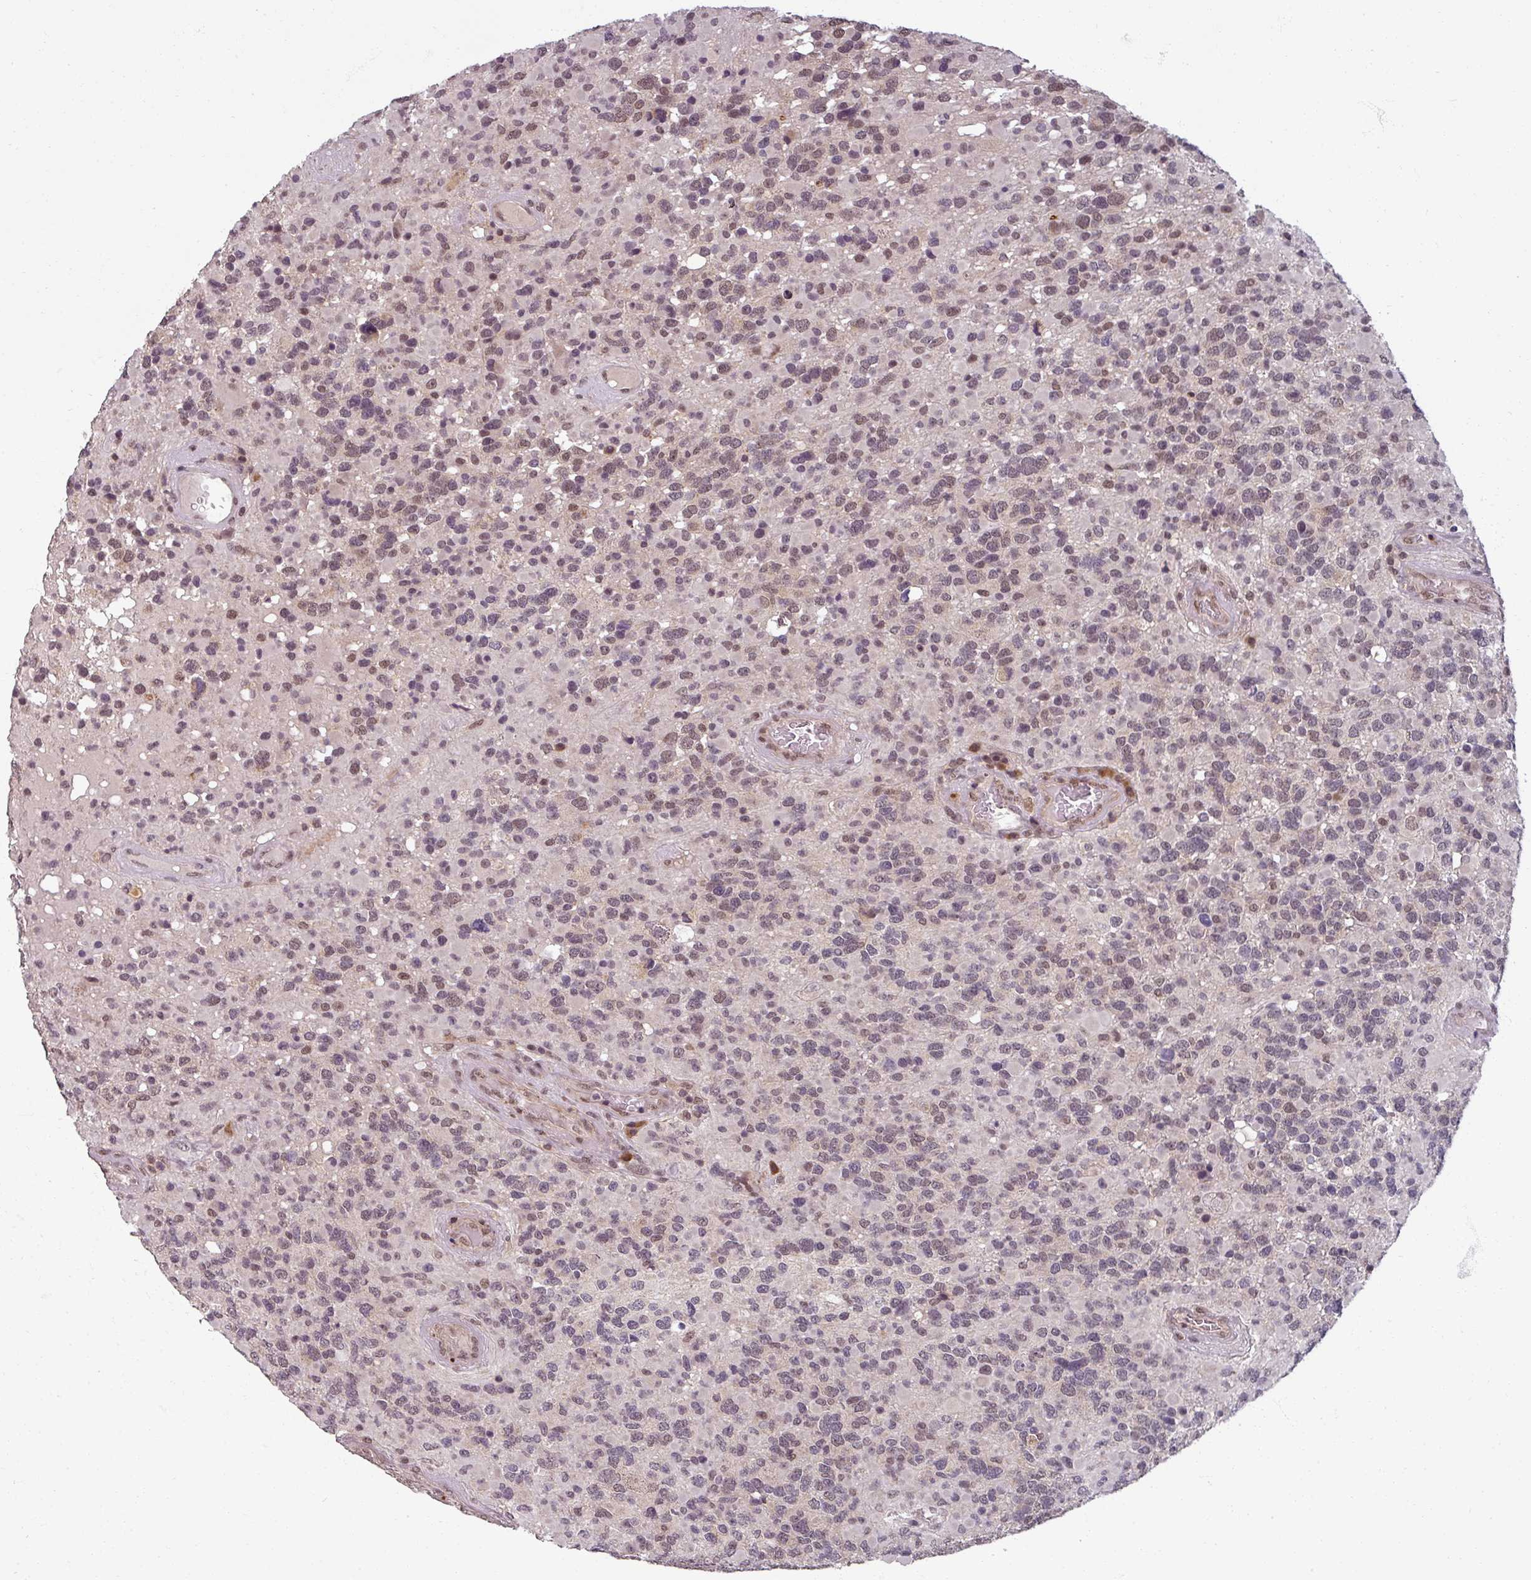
{"staining": {"intensity": "weak", "quantity": "<25%", "location": "nuclear"}, "tissue": "glioma", "cell_type": "Tumor cells", "image_type": "cancer", "snomed": [{"axis": "morphology", "description": "Glioma, malignant, High grade"}, {"axis": "topography", "description": "Brain"}], "caption": "This image is of glioma stained with immunohistochemistry to label a protein in brown with the nuclei are counter-stained blue. There is no staining in tumor cells.", "gene": "POLR2G", "patient": {"sex": "female", "age": 40}}